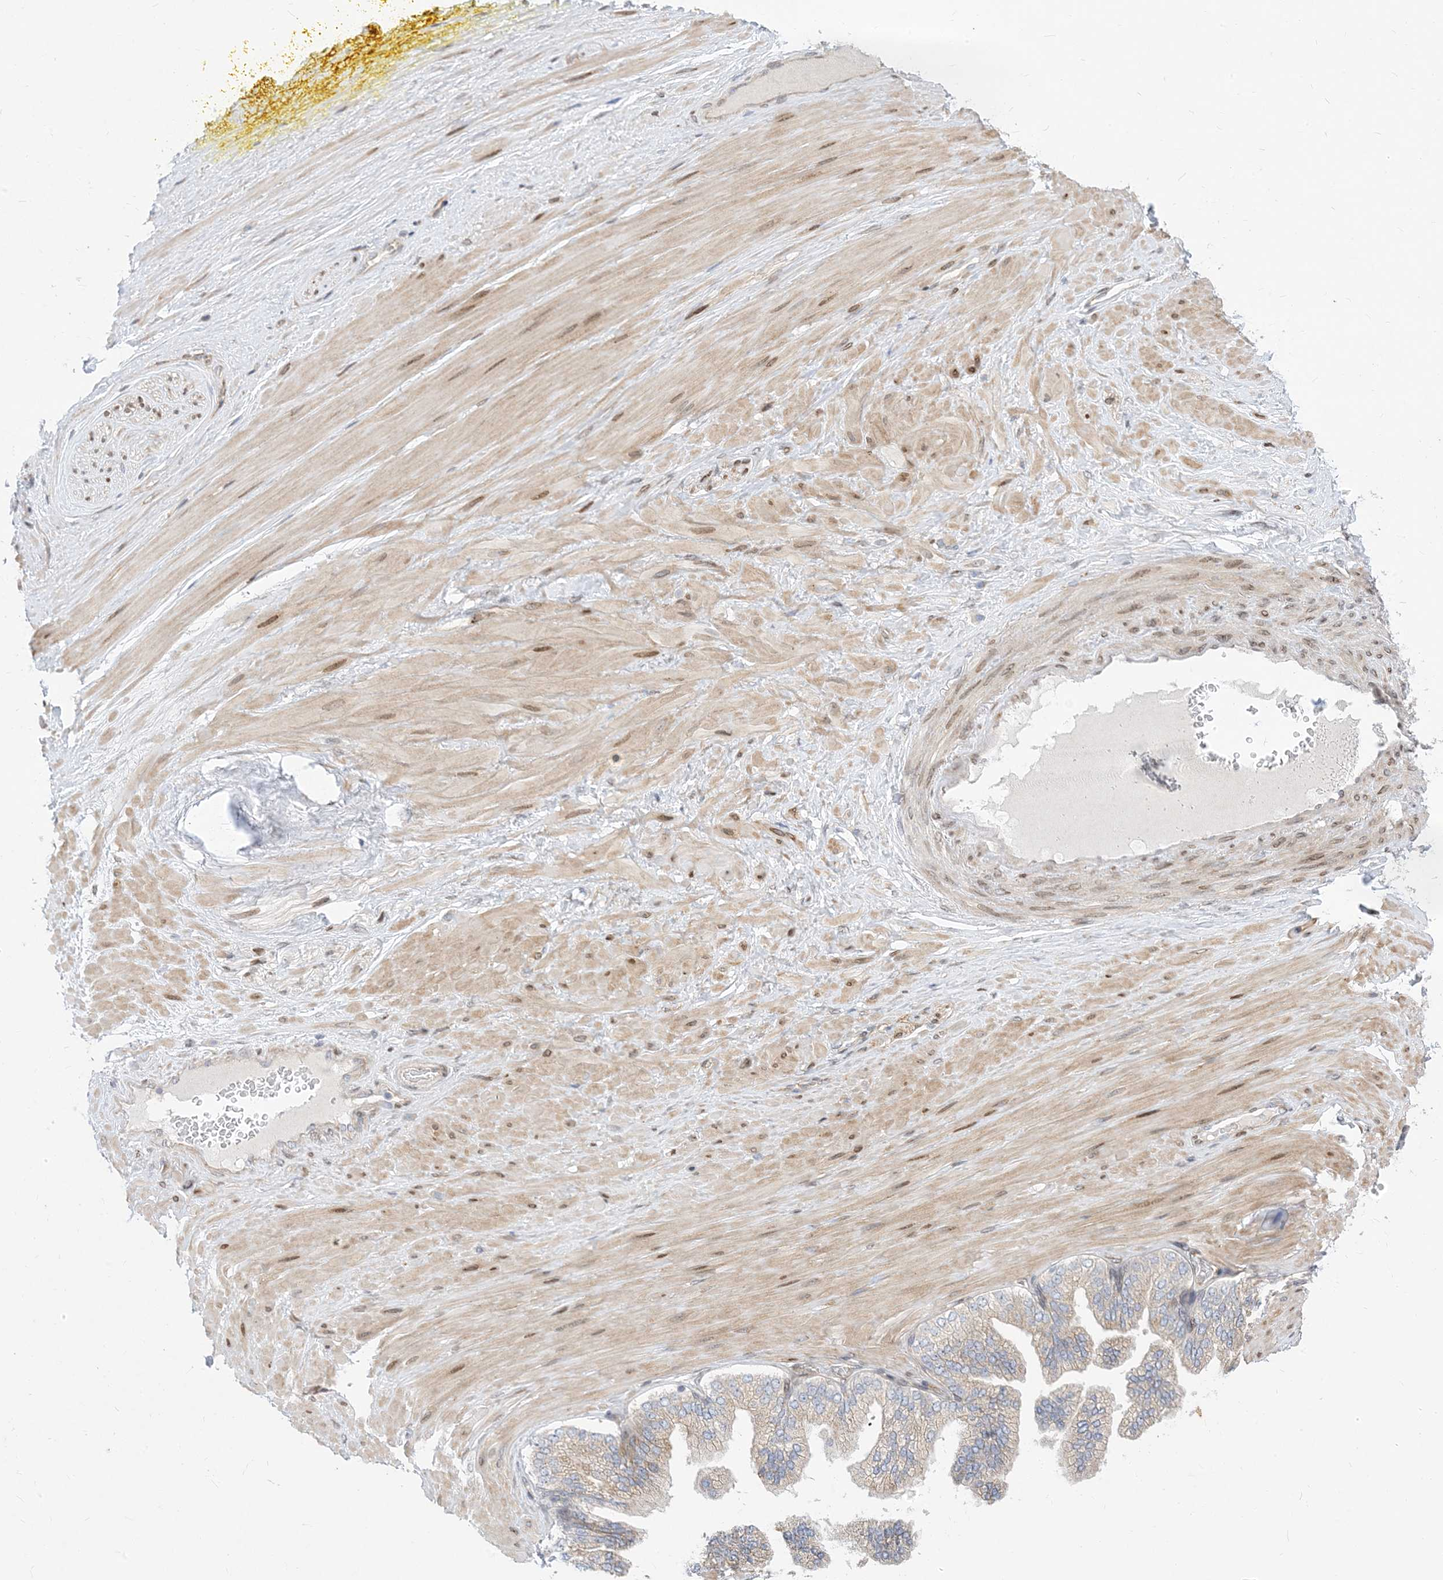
{"staining": {"intensity": "negative", "quantity": "none", "location": "none"}, "tissue": "adipose tissue", "cell_type": "Adipocytes", "image_type": "normal", "snomed": [{"axis": "morphology", "description": "Normal tissue, NOS"}, {"axis": "morphology", "description": "Adenocarcinoma, Low grade"}, {"axis": "topography", "description": "Prostate"}, {"axis": "topography", "description": "Peripheral nerve tissue"}], "caption": "An immunohistochemistry (IHC) histopathology image of unremarkable adipose tissue is shown. There is no staining in adipocytes of adipose tissue. (Immunohistochemistry, brightfield microscopy, high magnification).", "gene": "TYSND1", "patient": {"sex": "male", "age": 63}}